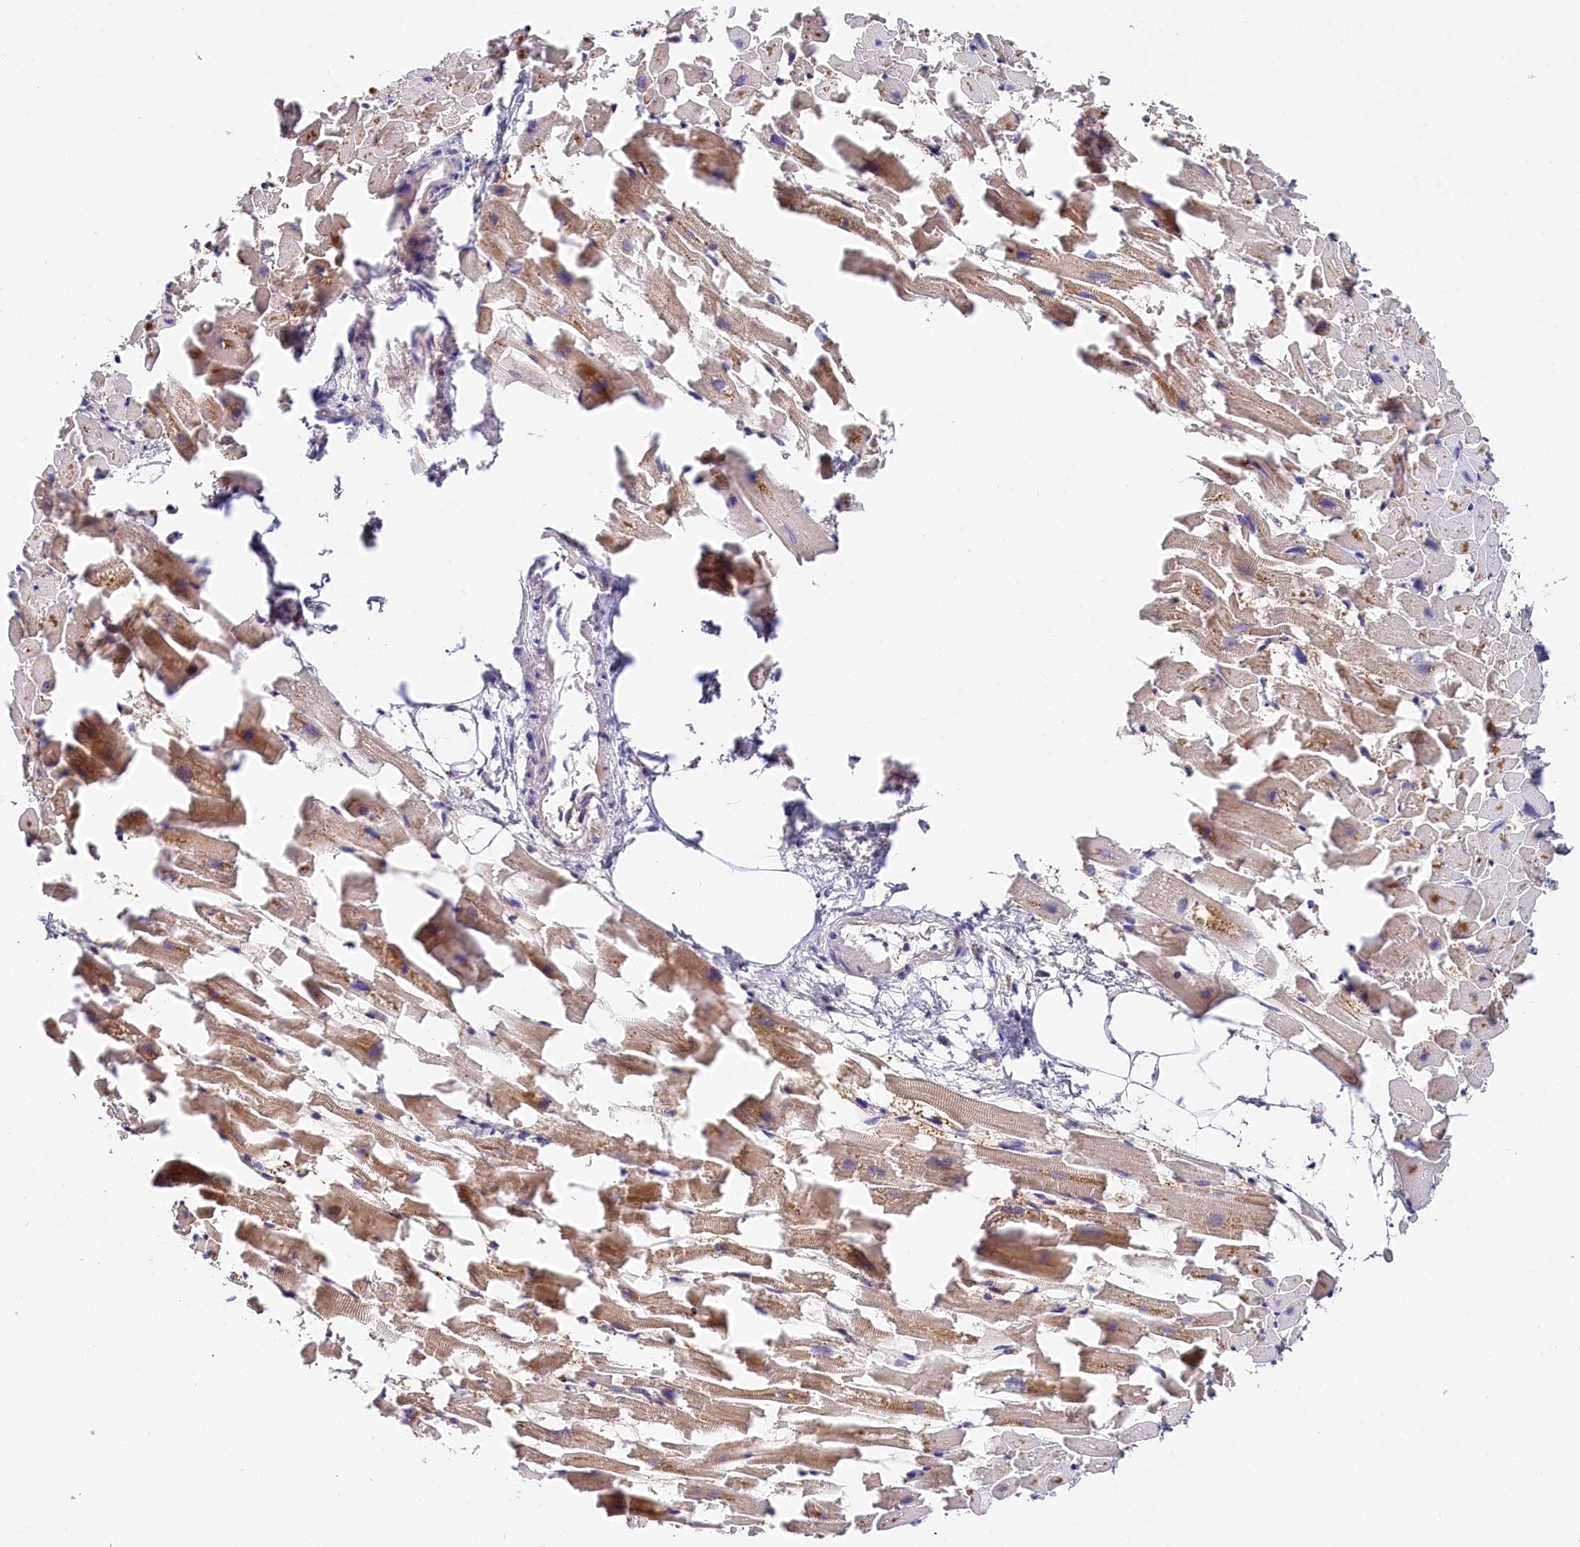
{"staining": {"intensity": "moderate", "quantity": "25%-75%", "location": "cytoplasmic/membranous"}, "tissue": "heart muscle", "cell_type": "Cardiomyocytes", "image_type": "normal", "snomed": [{"axis": "morphology", "description": "Normal tissue, NOS"}, {"axis": "topography", "description": "Heart"}], "caption": "Unremarkable heart muscle exhibits moderate cytoplasmic/membranous positivity in approximately 25%-75% of cardiomyocytes, visualized by immunohistochemistry. (Brightfield microscopy of DAB IHC at high magnification).", "gene": "KATNB1", "patient": {"sex": "female", "age": 64}}